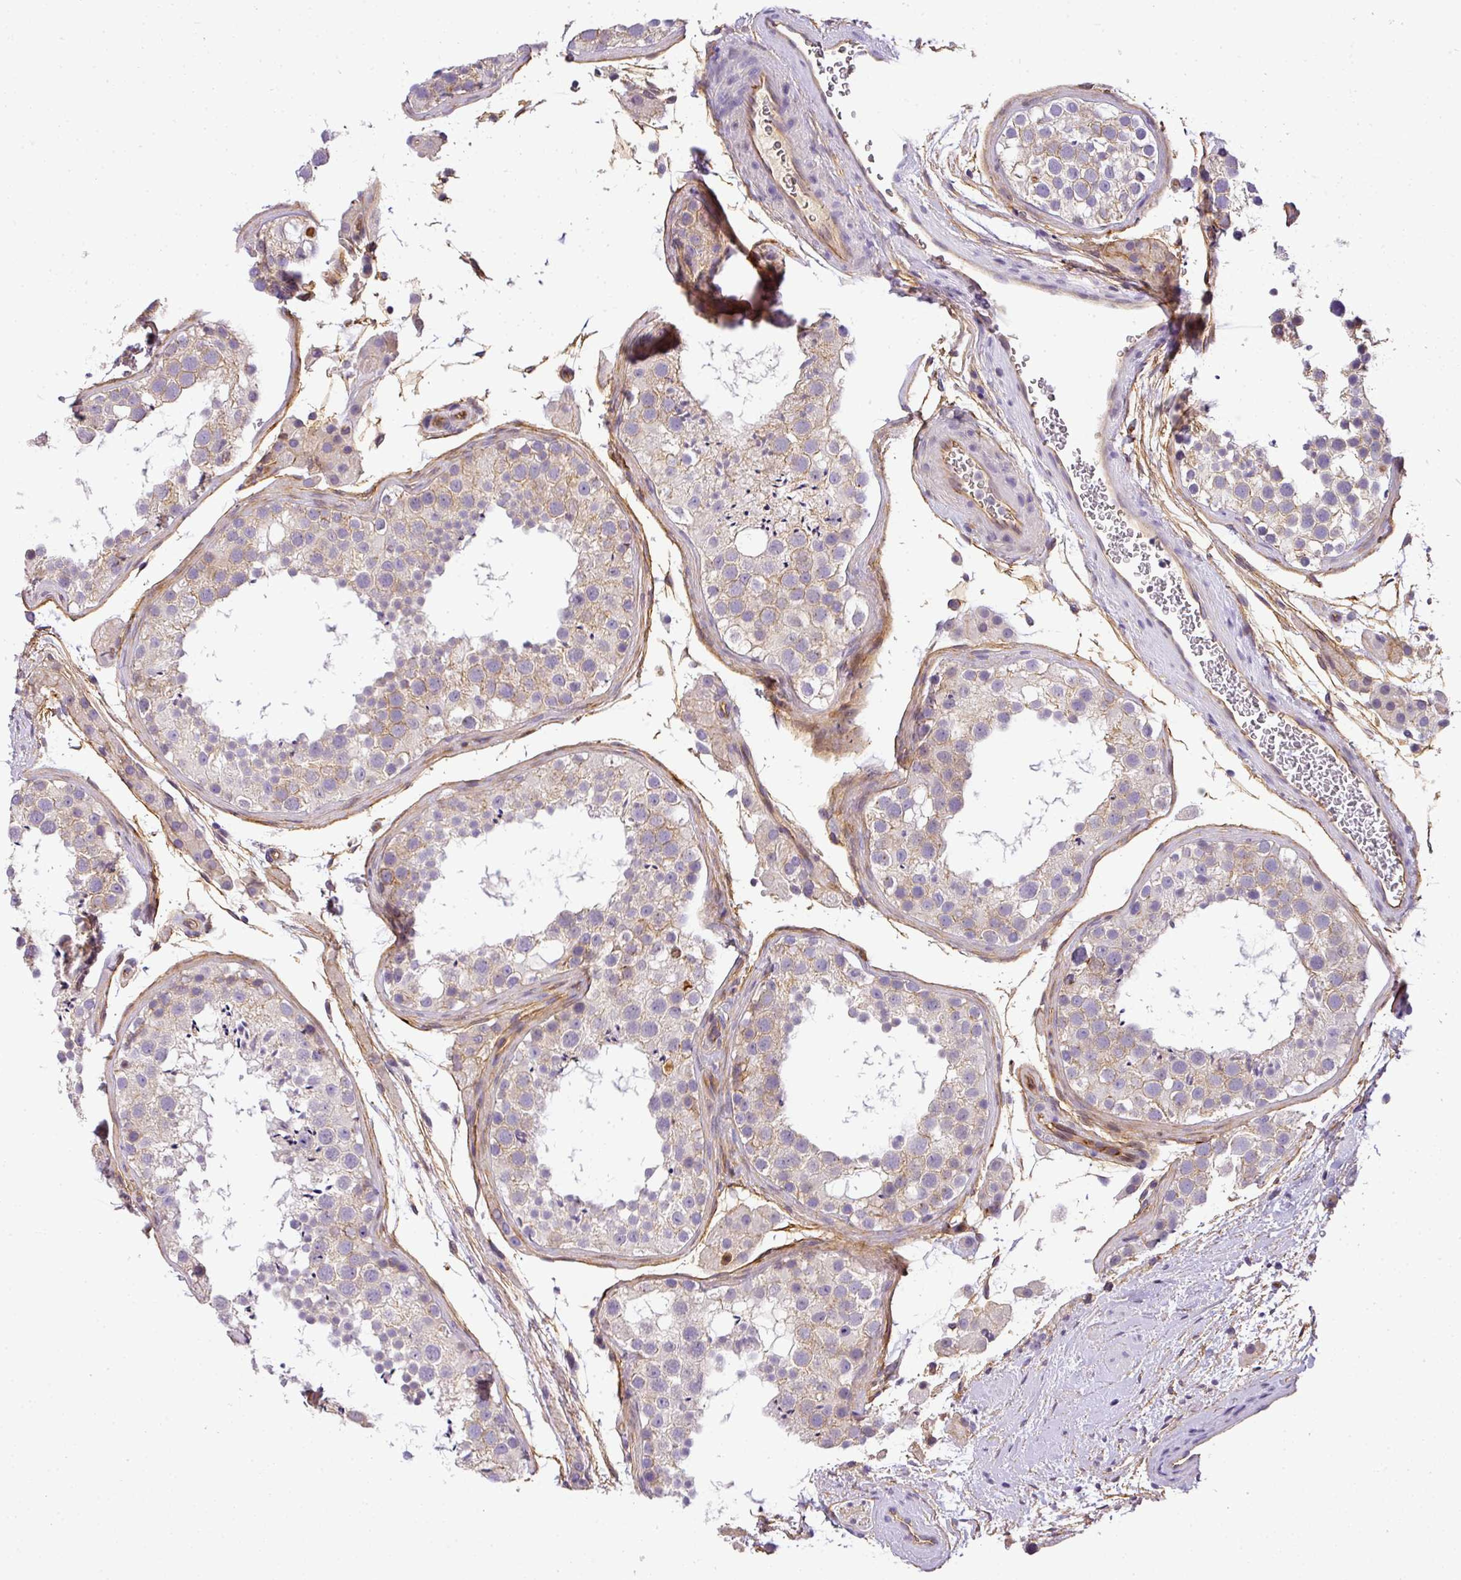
{"staining": {"intensity": "moderate", "quantity": "<25%", "location": "cytoplasmic/membranous"}, "tissue": "testis", "cell_type": "Cells in seminiferous ducts", "image_type": "normal", "snomed": [{"axis": "morphology", "description": "Normal tissue, NOS"}, {"axis": "topography", "description": "Testis"}], "caption": "Immunohistochemistry (IHC) (DAB (3,3'-diaminobenzidine)) staining of benign human testis displays moderate cytoplasmic/membranous protein positivity in about <25% of cells in seminiferous ducts.", "gene": "OR11H4", "patient": {"sex": "male", "age": 41}}